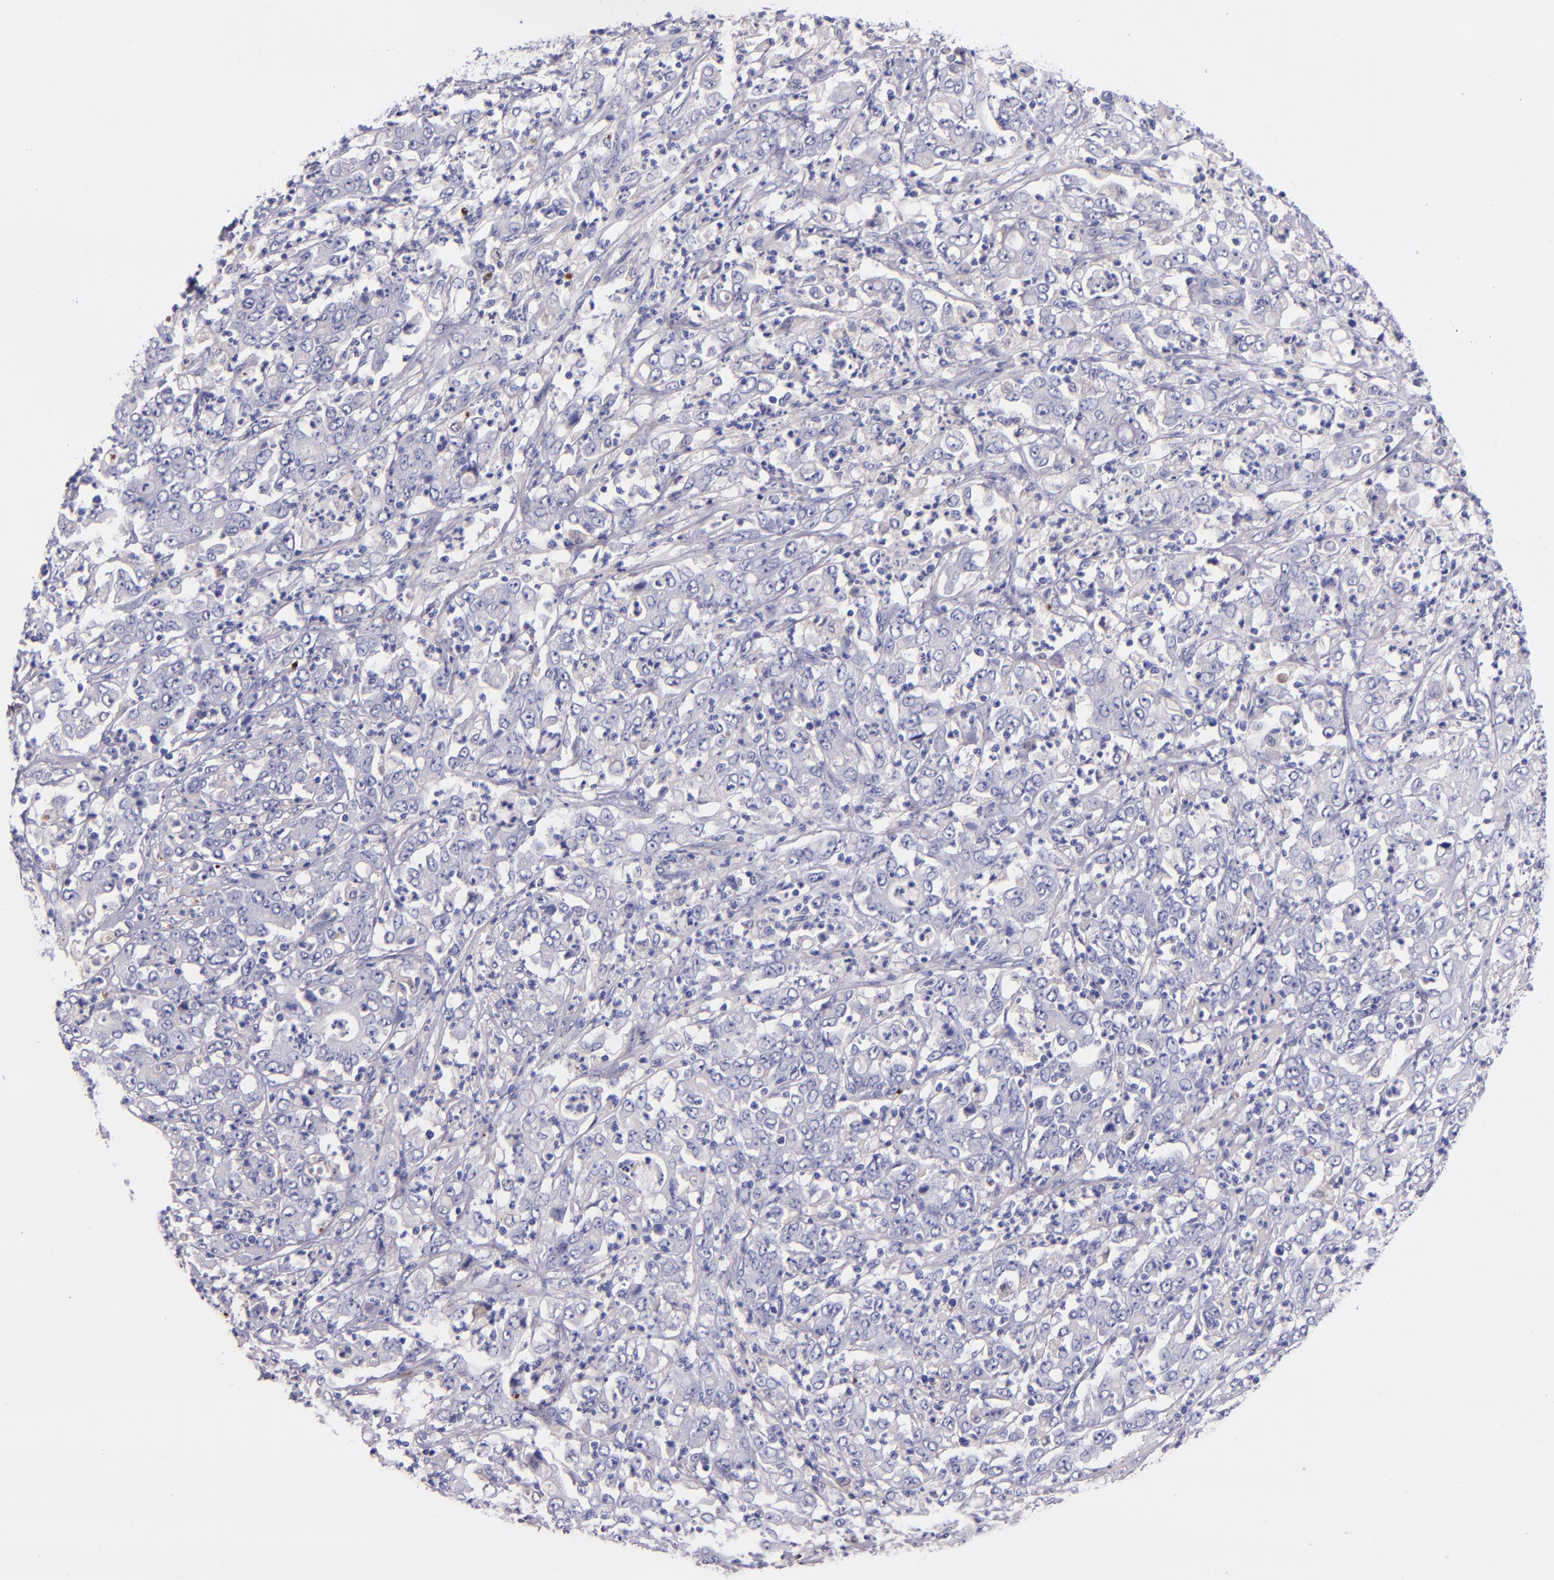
{"staining": {"intensity": "negative", "quantity": "none", "location": "none"}, "tissue": "stomach cancer", "cell_type": "Tumor cells", "image_type": "cancer", "snomed": [{"axis": "morphology", "description": "Adenocarcinoma, NOS"}, {"axis": "topography", "description": "Stomach, lower"}], "caption": "Immunohistochemical staining of human stomach cancer demonstrates no significant expression in tumor cells.", "gene": "KNG1", "patient": {"sex": "female", "age": 71}}